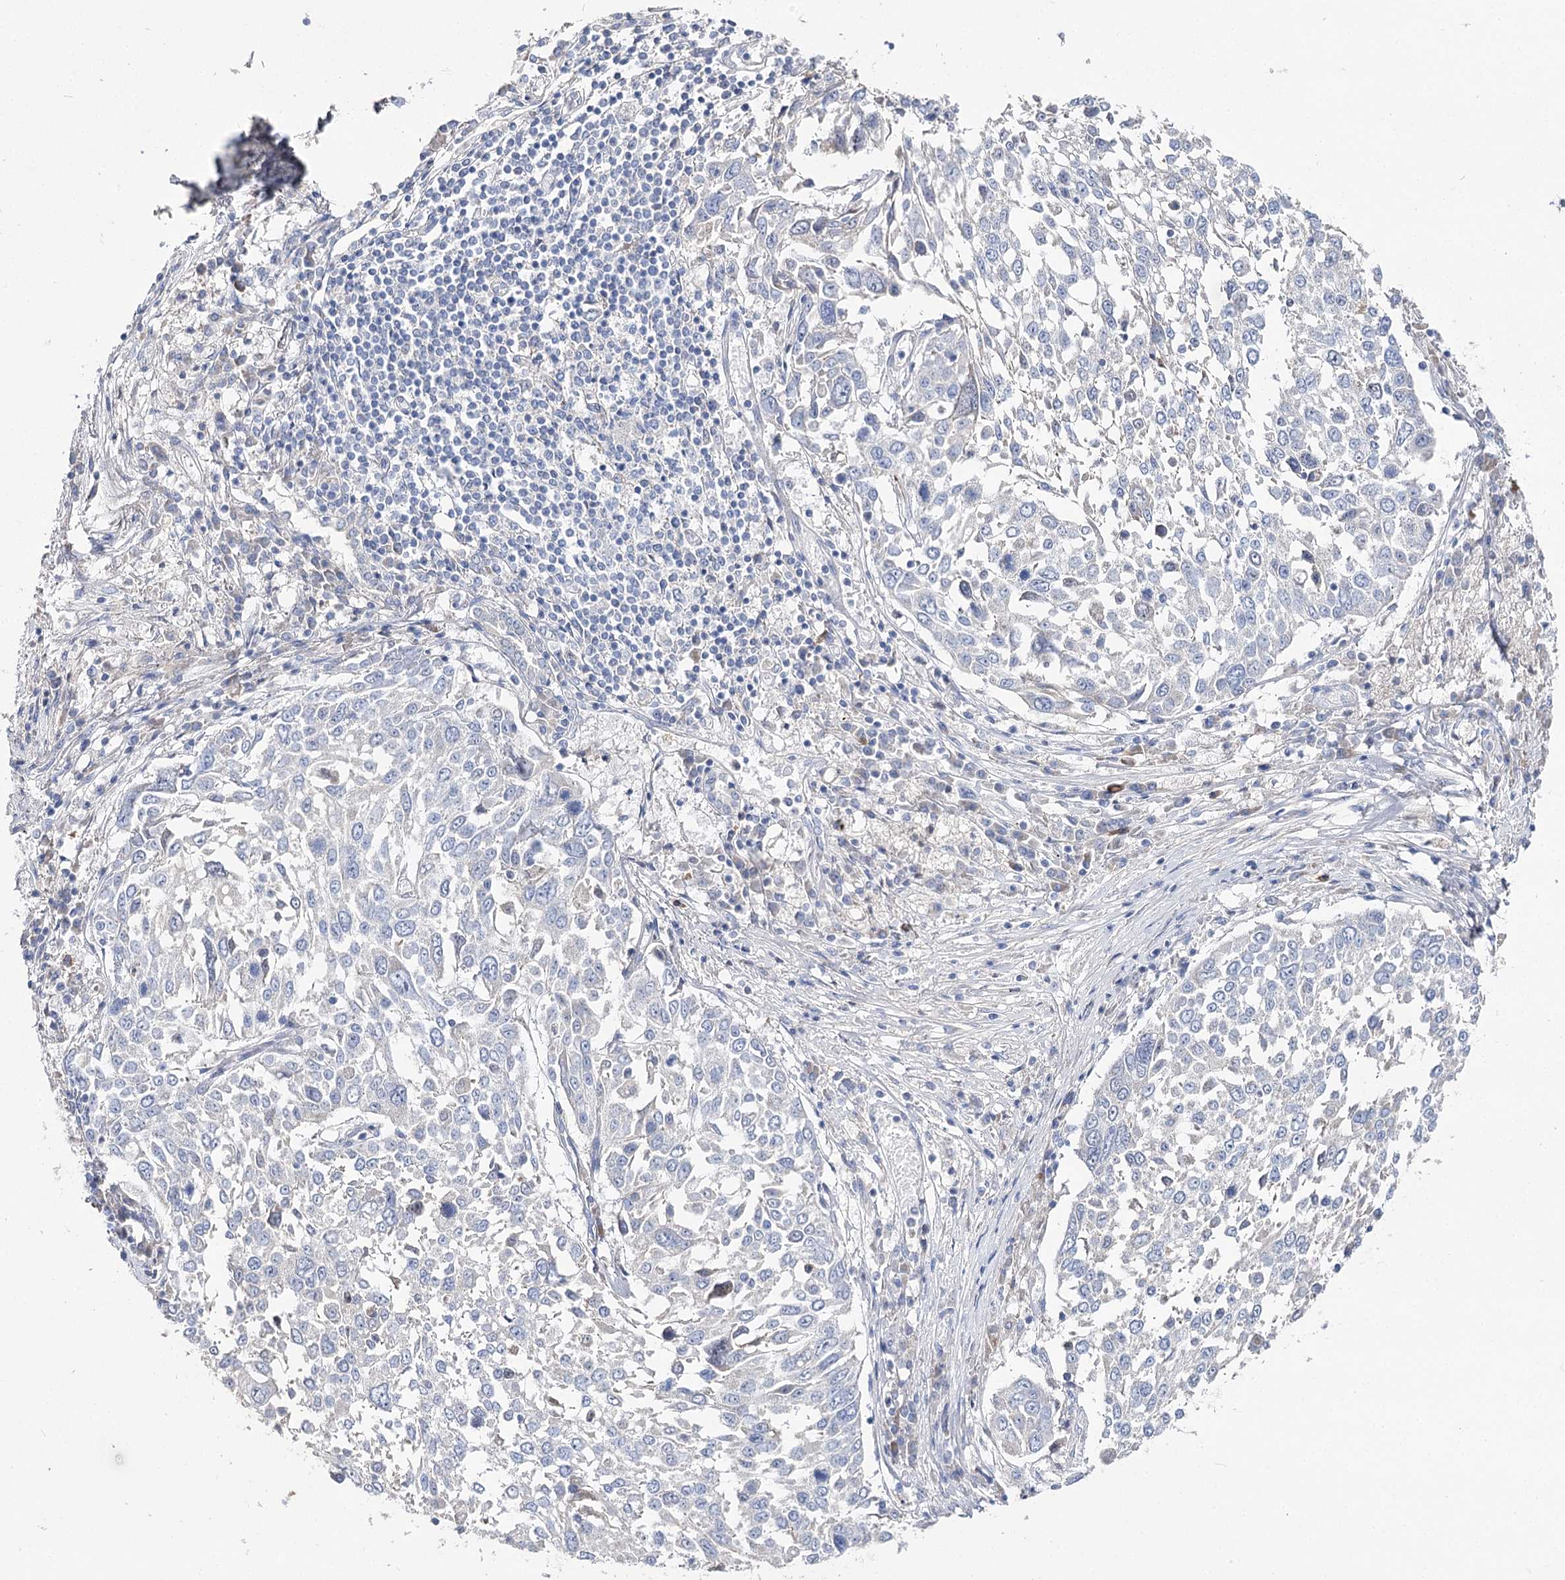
{"staining": {"intensity": "negative", "quantity": "none", "location": "none"}, "tissue": "lung cancer", "cell_type": "Tumor cells", "image_type": "cancer", "snomed": [{"axis": "morphology", "description": "Squamous cell carcinoma, NOS"}, {"axis": "topography", "description": "Lung"}], "caption": "A photomicrograph of human squamous cell carcinoma (lung) is negative for staining in tumor cells.", "gene": "NRAP", "patient": {"sex": "male", "age": 65}}